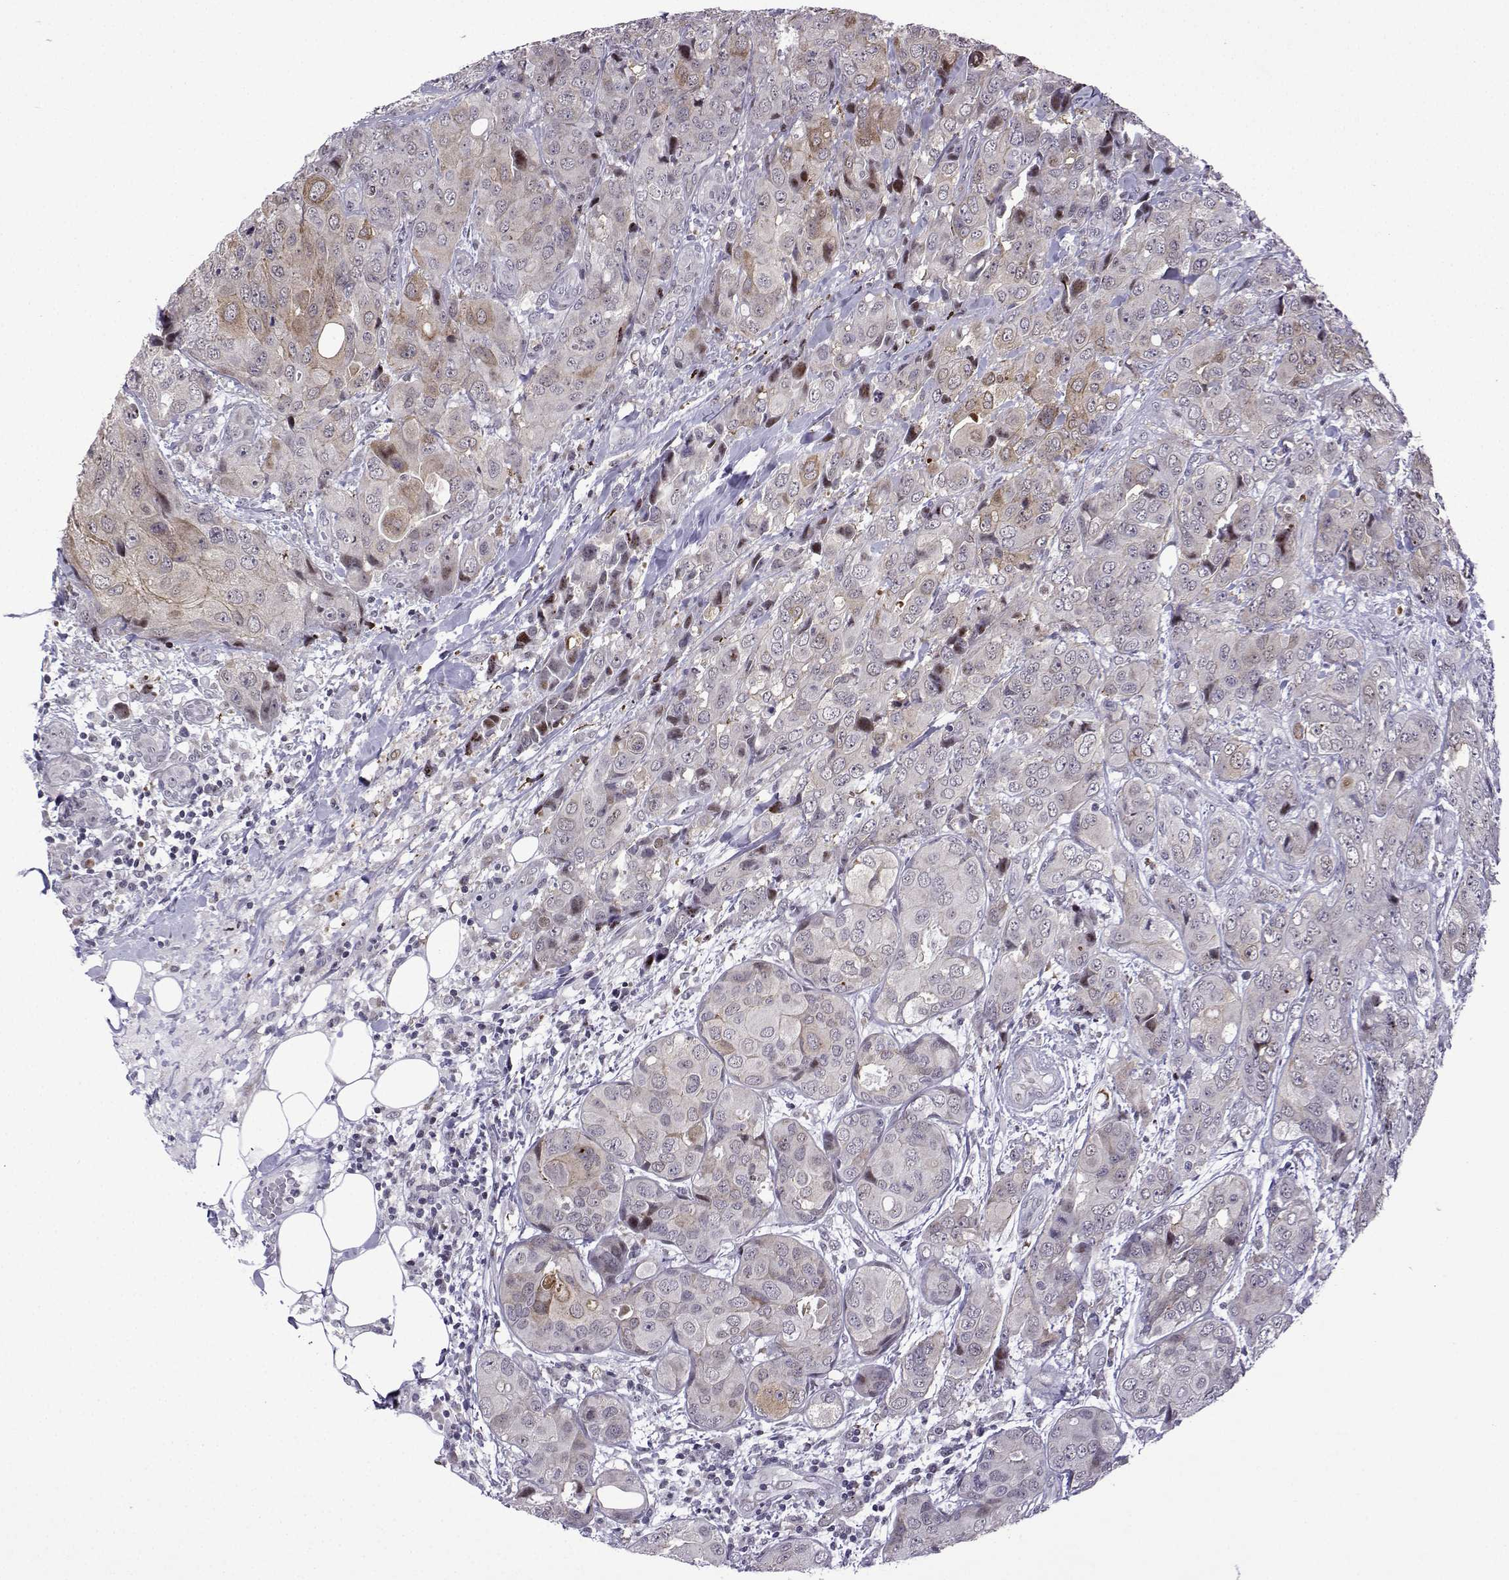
{"staining": {"intensity": "moderate", "quantity": "<25%", "location": "cytoplasmic/membranous"}, "tissue": "breast cancer", "cell_type": "Tumor cells", "image_type": "cancer", "snomed": [{"axis": "morphology", "description": "Duct carcinoma"}, {"axis": "topography", "description": "Breast"}], "caption": "Protein expression analysis of breast cancer displays moderate cytoplasmic/membranous positivity in approximately <25% of tumor cells.", "gene": "FGF3", "patient": {"sex": "female", "age": 43}}